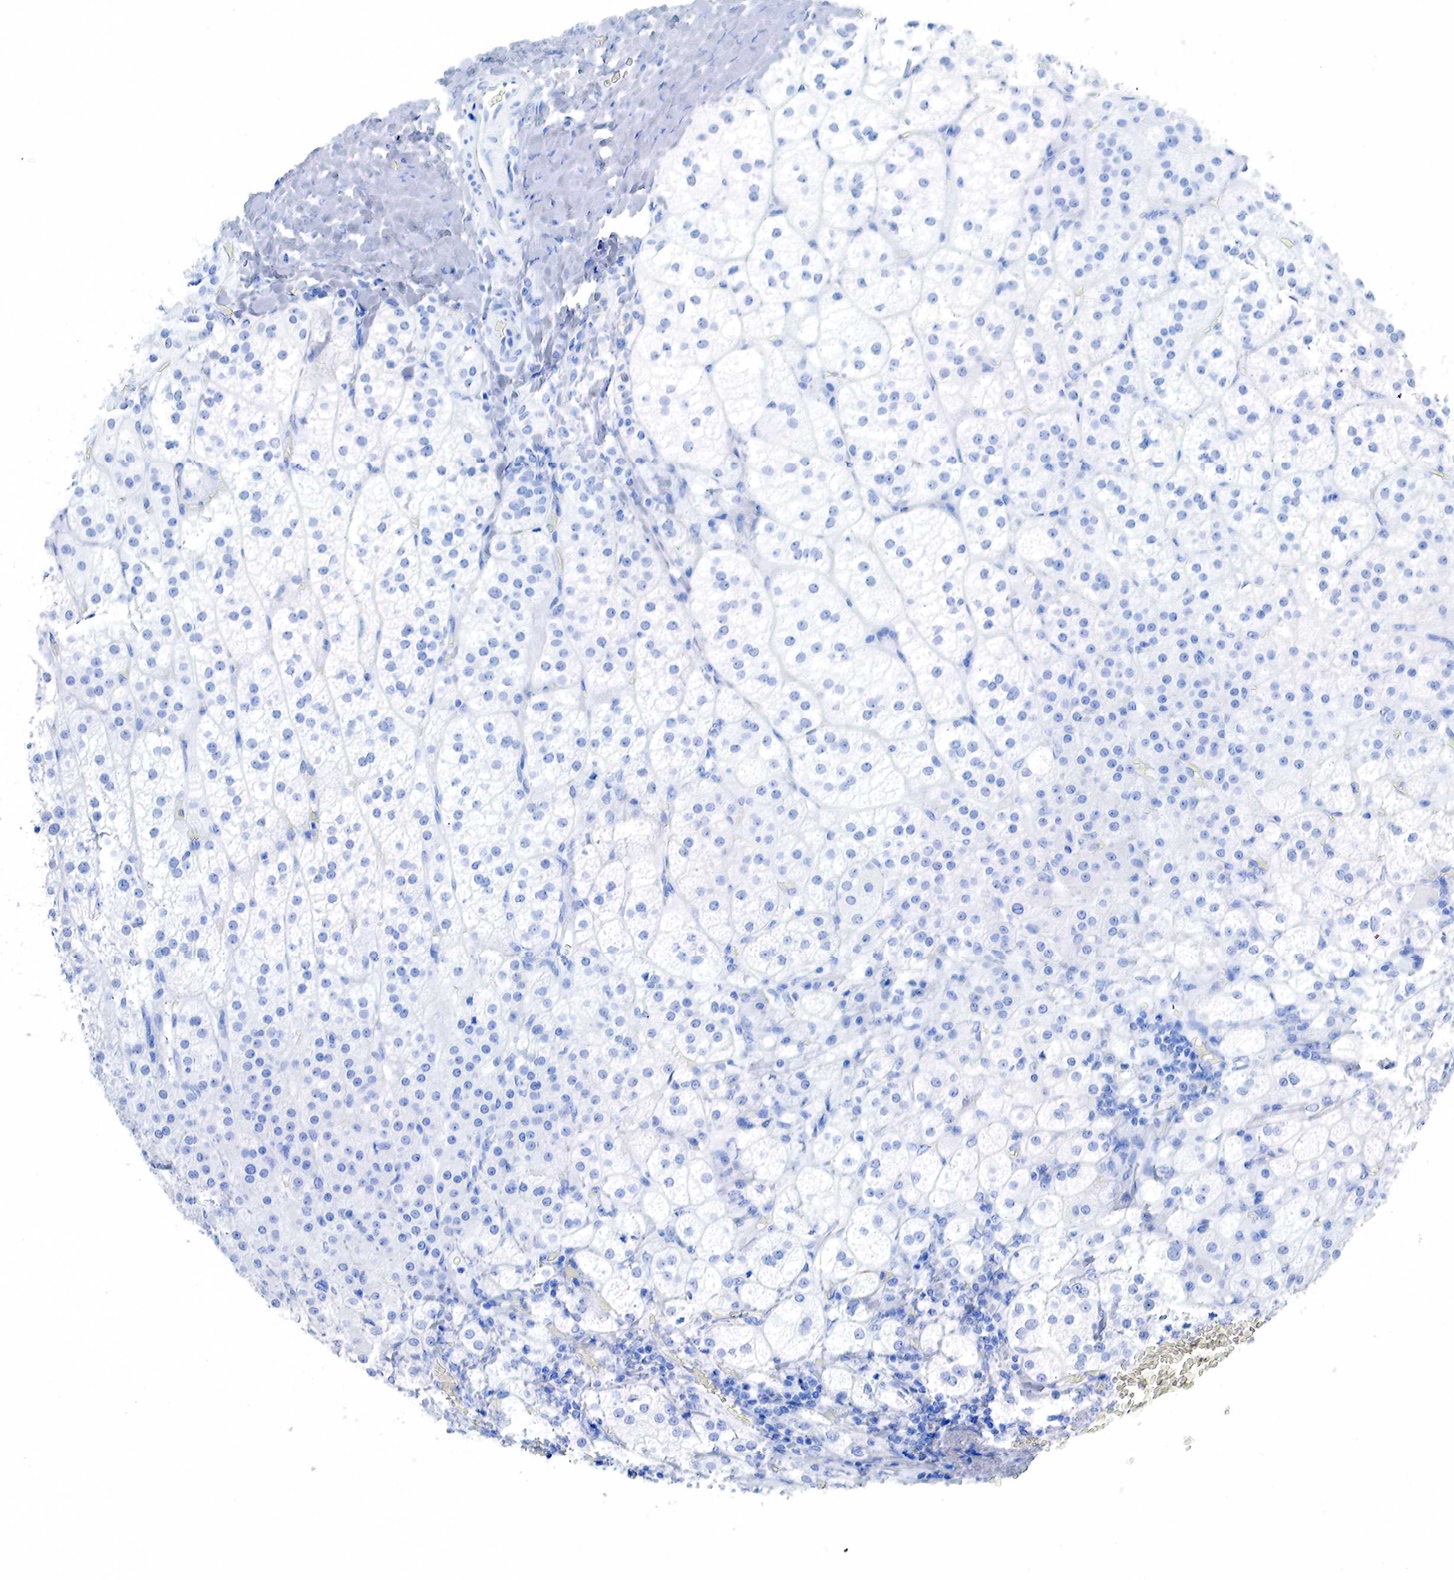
{"staining": {"intensity": "negative", "quantity": "none", "location": "none"}, "tissue": "adrenal gland", "cell_type": "Glandular cells", "image_type": "normal", "snomed": [{"axis": "morphology", "description": "Normal tissue, NOS"}, {"axis": "topography", "description": "Adrenal gland"}], "caption": "A high-resolution image shows immunohistochemistry (IHC) staining of normal adrenal gland, which demonstrates no significant positivity in glandular cells. The staining was performed using DAB to visualize the protein expression in brown, while the nuclei were stained in blue with hematoxylin (Magnification: 20x).", "gene": "KRT7", "patient": {"sex": "female", "age": 60}}